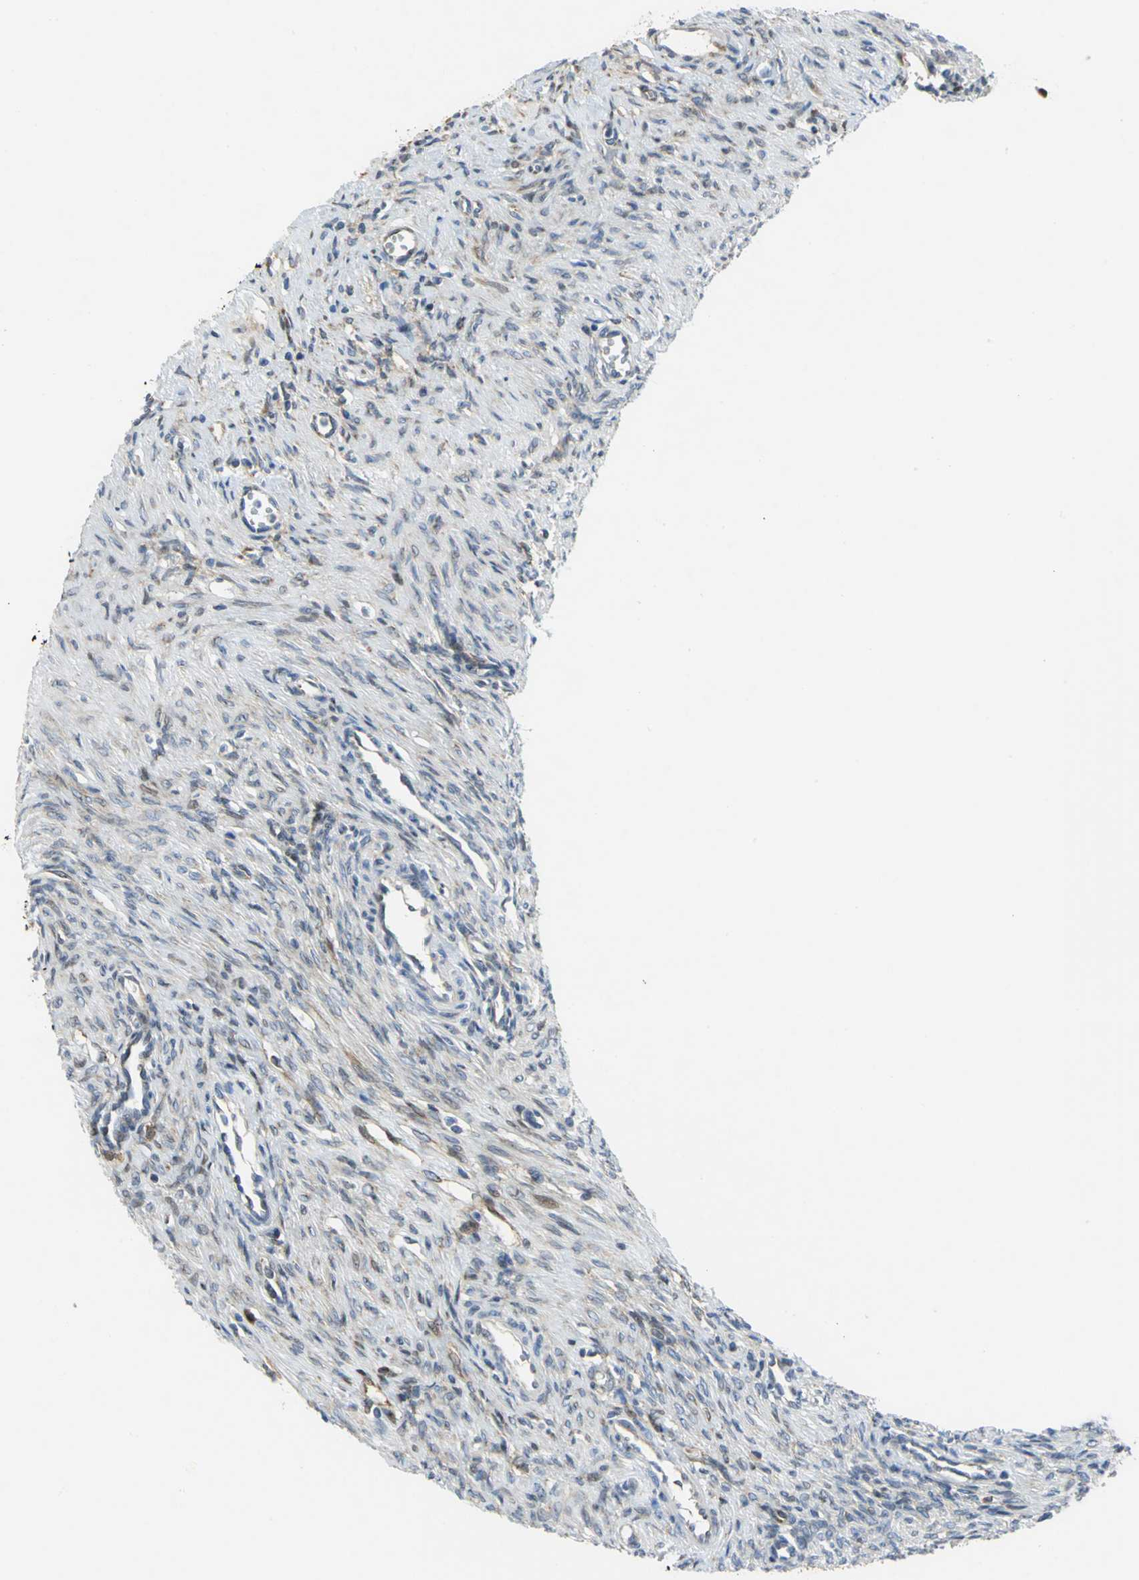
{"staining": {"intensity": "weak", "quantity": "25%-75%", "location": "cytoplasmic/membranous"}, "tissue": "ovary", "cell_type": "Ovarian stroma cells", "image_type": "normal", "snomed": [{"axis": "morphology", "description": "Normal tissue, NOS"}, {"axis": "topography", "description": "Ovary"}], "caption": "Protein staining of unremarkable ovary shows weak cytoplasmic/membranous expression in about 25%-75% of ovarian stroma cells.", "gene": "YBX1", "patient": {"sex": "female", "age": 33}}